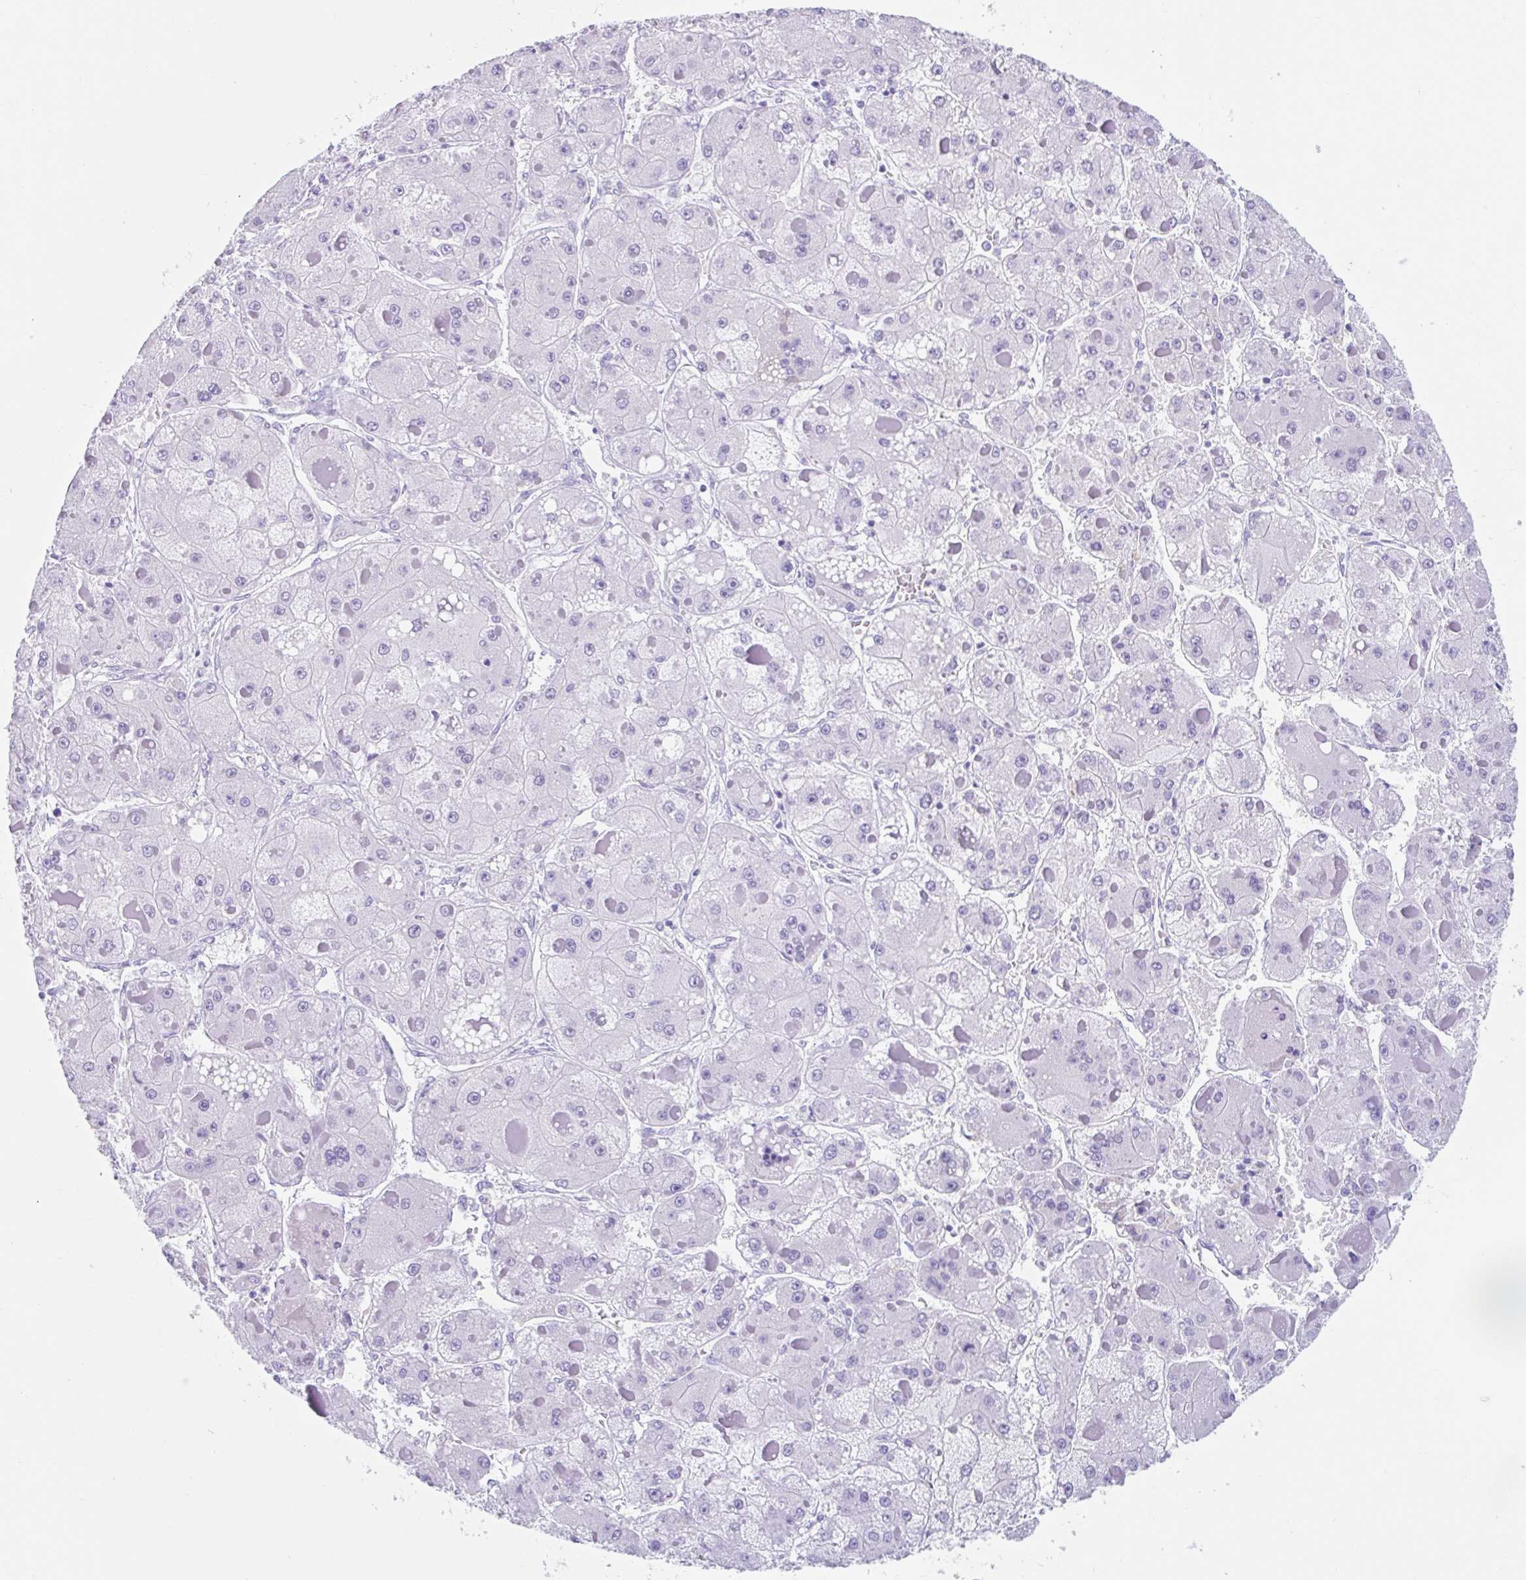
{"staining": {"intensity": "negative", "quantity": "none", "location": "none"}, "tissue": "liver cancer", "cell_type": "Tumor cells", "image_type": "cancer", "snomed": [{"axis": "morphology", "description": "Carcinoma, Hepatocellular, NOS"}, {"axis": "topography", "description": "Liver"}], "caption": "Liver hepatocellular carcinoma was stained to show a protein in brown. There is no significant positivity in tumor cells.", "gene": "CPTP", "patient": {"sex": "female", "age": 73}}